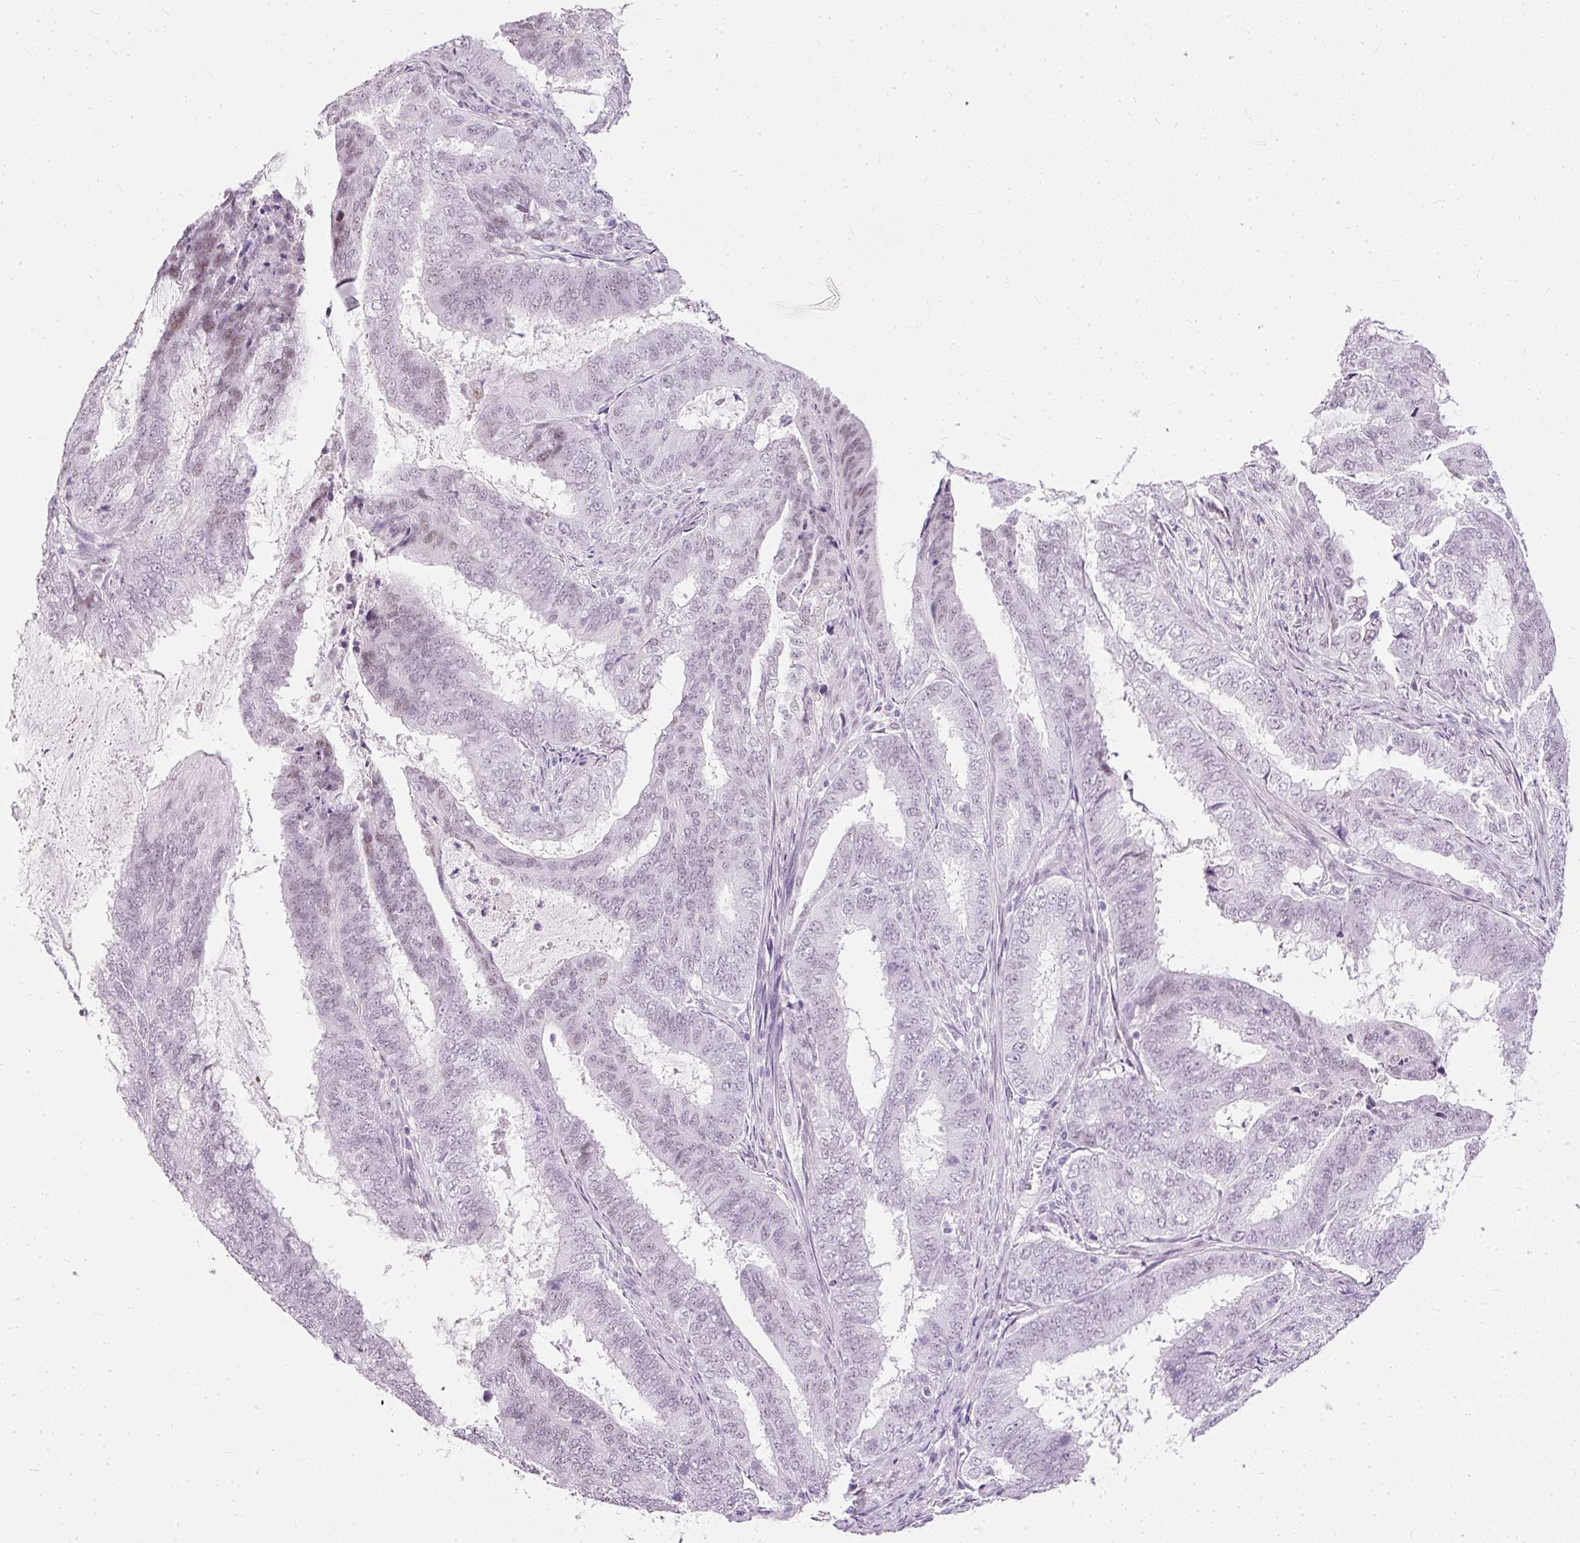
{"staining": {"intensity": "weak", "quantity": "<25%", "location": "nuclear"}, "tissue": "endometrial cancer", "cell_type": "Tumor cells", "image_type": "cancer", "snomed": [{"axis": "morphology", "description": "Adenocarcinoma, NOS"}, {"axis": "topography", "description": "Endometrium"}], "caption": "High power microscopy photomicrograph of an IHC image of endometrial adenocarcinoma, revealing no significant staining in tumor cells.", "gene": "PDE6B", "patient": {"sex": "female", "age": 51}}